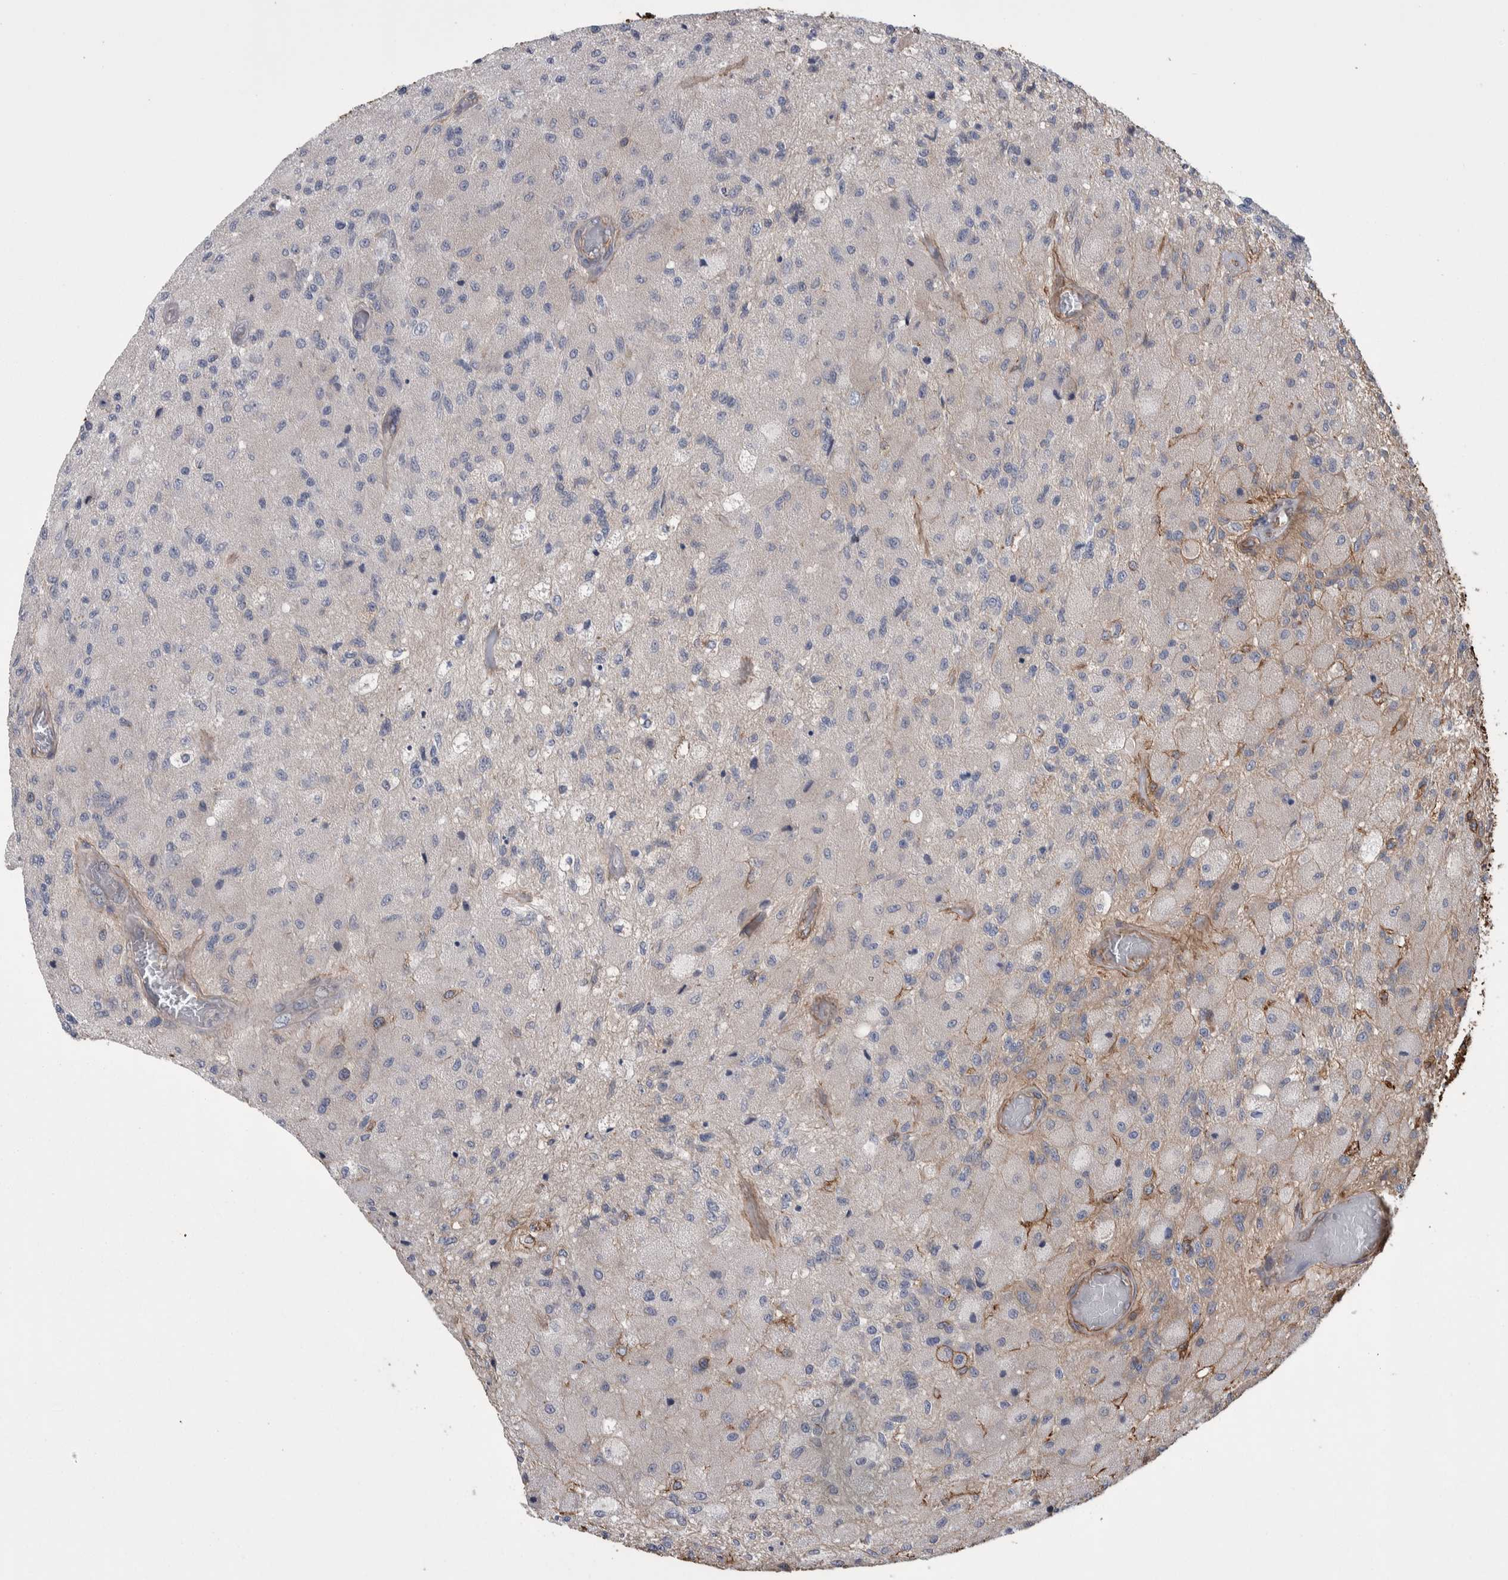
{"staining": {"intensity": "weak", "quantity": "<25%", "location": "cytoplasmic/membranous"}, "tissue": "glioma", "cell_type": "Tumor cells", "image_type": "cancer", "snomed": [{"axis": "morphology", "description": "Normal tissue, NOS"}, {"axis": "morphology", "description": "Glioma, malignant, High grade"}, {"axis": "topography", "description": "Cerebral cortex"}], "caption": "There is no significant expression in tumor cells of malignant glioma (high-grade).", "gene": "KIF12", "patient": {"sex": "male", "age": 77}}